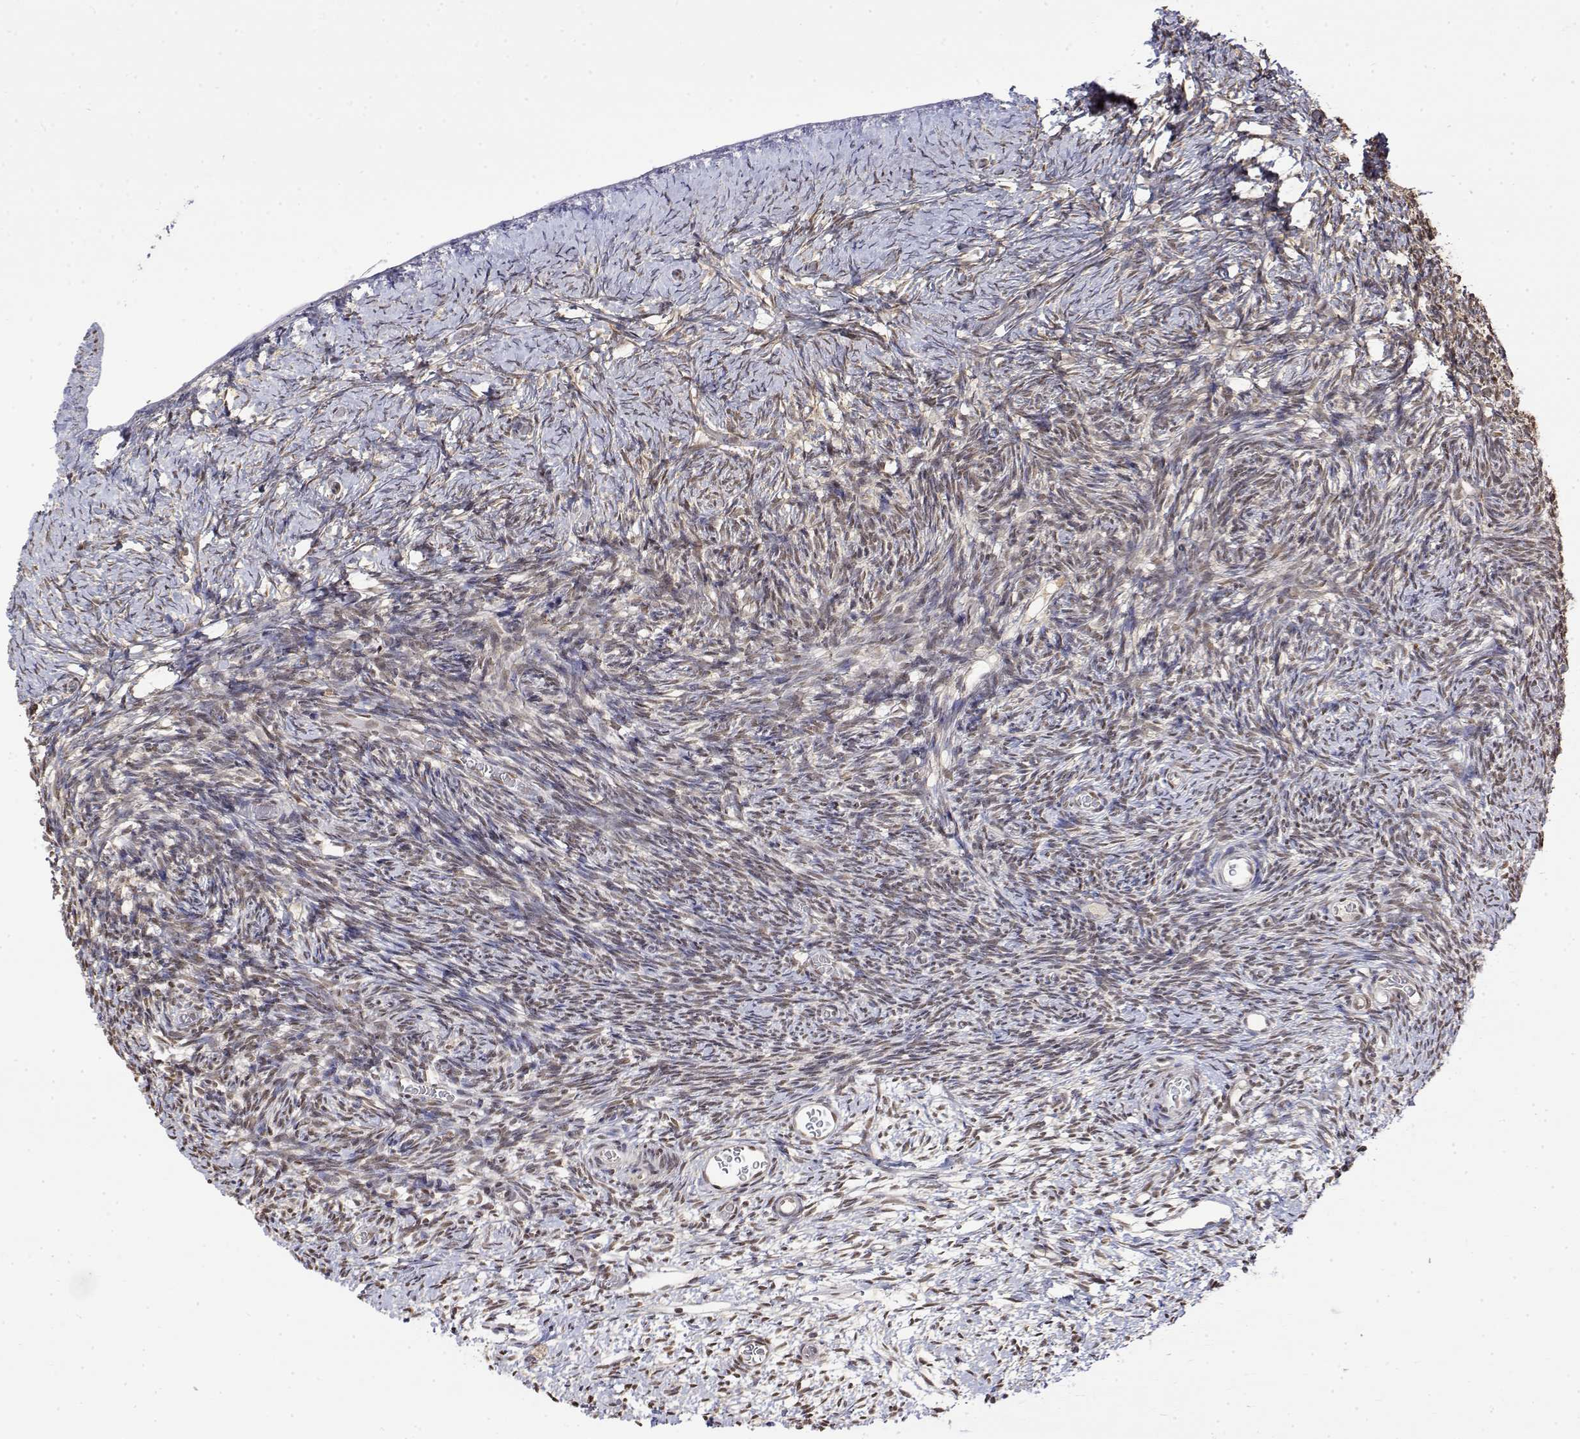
{"staining": {"intensity": "moderate", "quantity": ">75%", "location": "nuclear"}, "tissue": "ovary", "cell_type": "Follicle cells", "image_type": "normal", "snomed": [{"axis": "morphology", "description": "Normal tissue, NOS"}, {"axis": "topography", "description": "Ovary"}], "caption": "A brown stain highlights moderate nuclear positivity of a protein in follicle cells of unremarkable human ovary. Ihc stains the protein of interest in brown and the nuclei are stained blue.", "gene": "TPI1", "patient": {"sex": "female", "age": 39}}